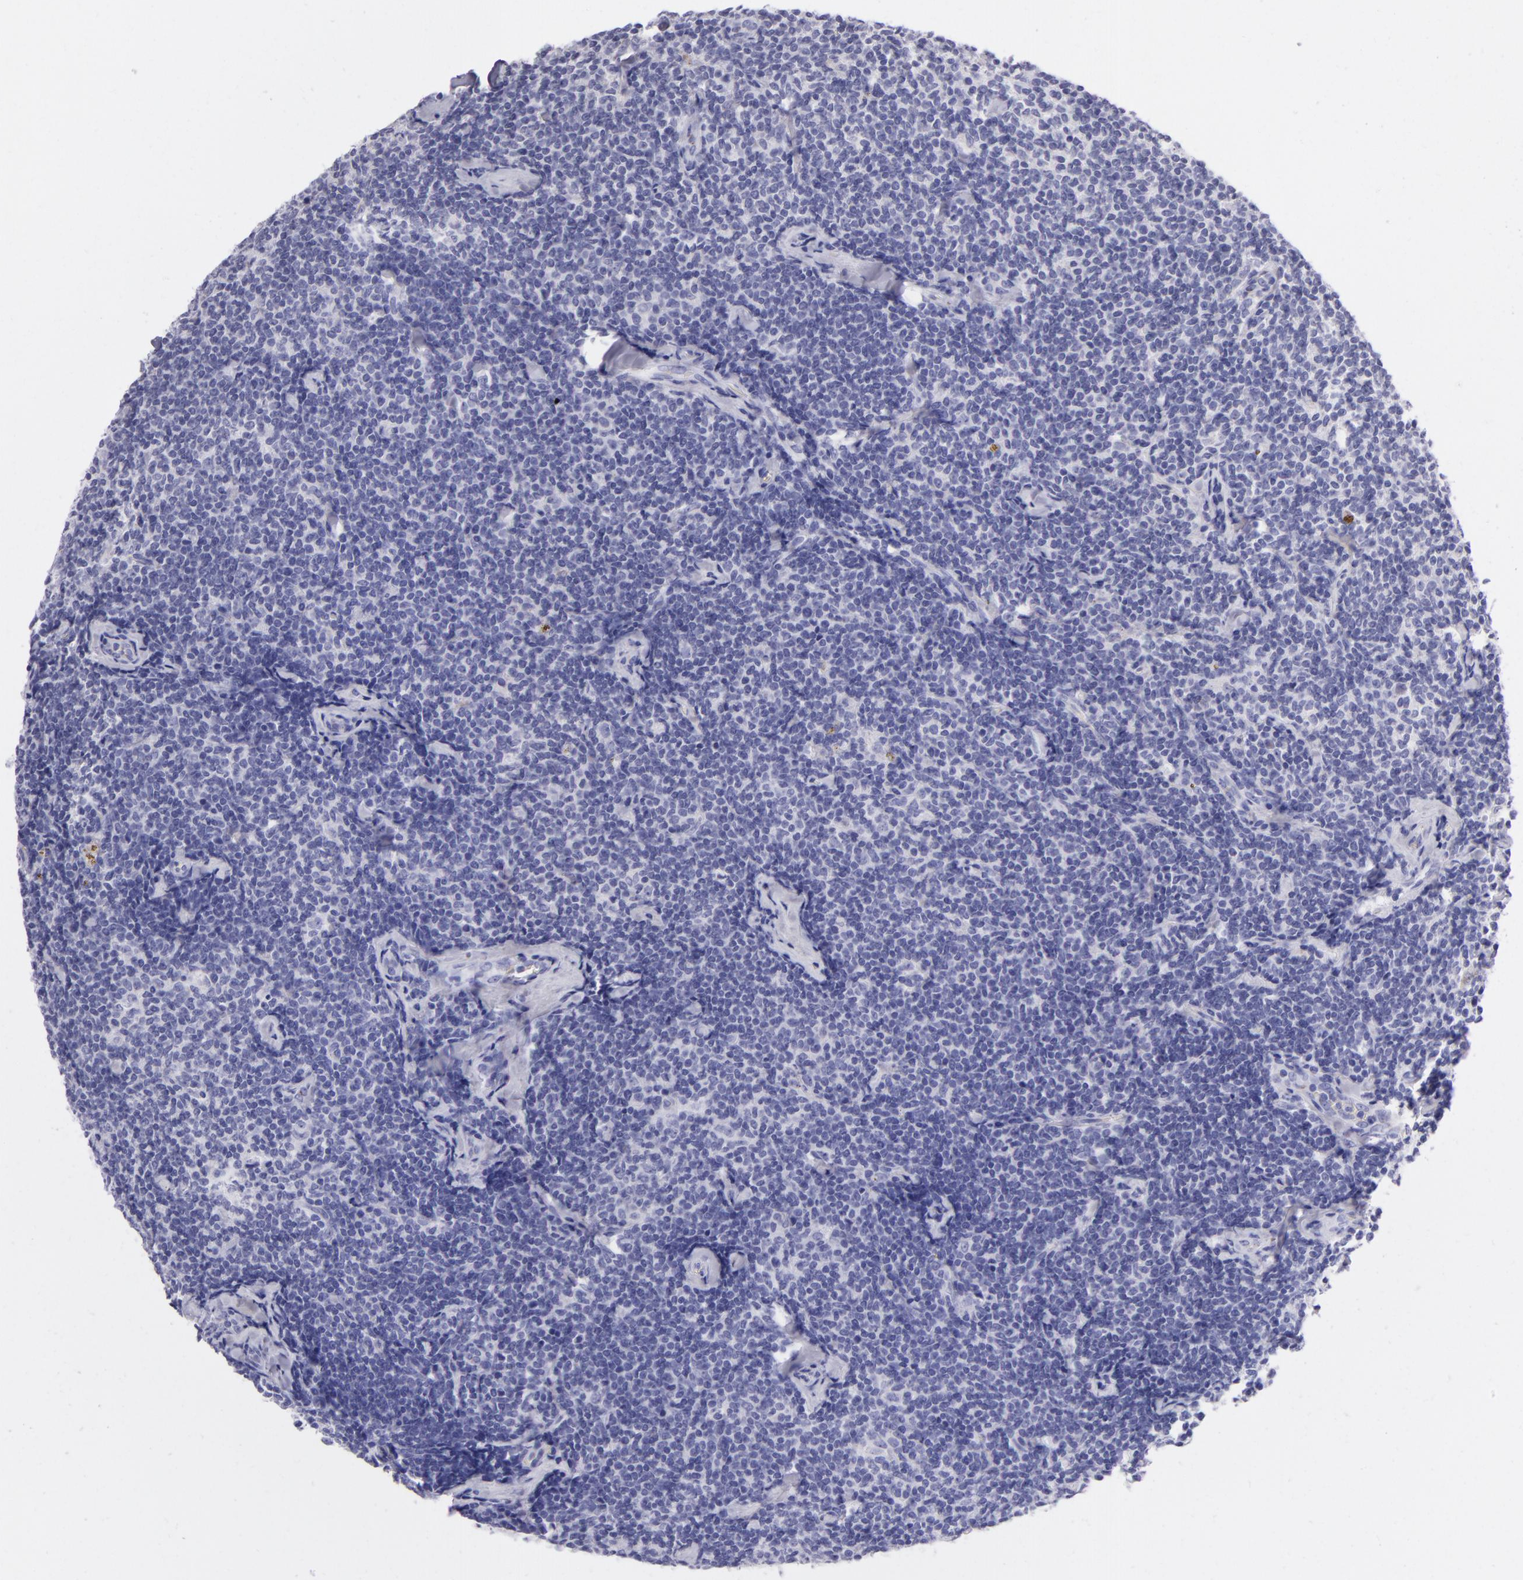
{"staining": {"intensity": "negative", "quantity": "none", "location": "none"}, "tissue": "lymphoma", "cell_type": "Tumor cells", "image_type": "cancer", "snomed": [{"axis": "morphology", "description": "Malignant lymphoma, non-Hodgkin's type, Low grade"}, {"axis": "topography", "description": "Lymph node"}], "caption": "Image shows no protein positivity in tumor cells of malignant lymphoma, non-Hodgkin's type (low-grade) tissue.", "gene": "MUC5AC", "patient": {"sex": "female", "age": 56}}